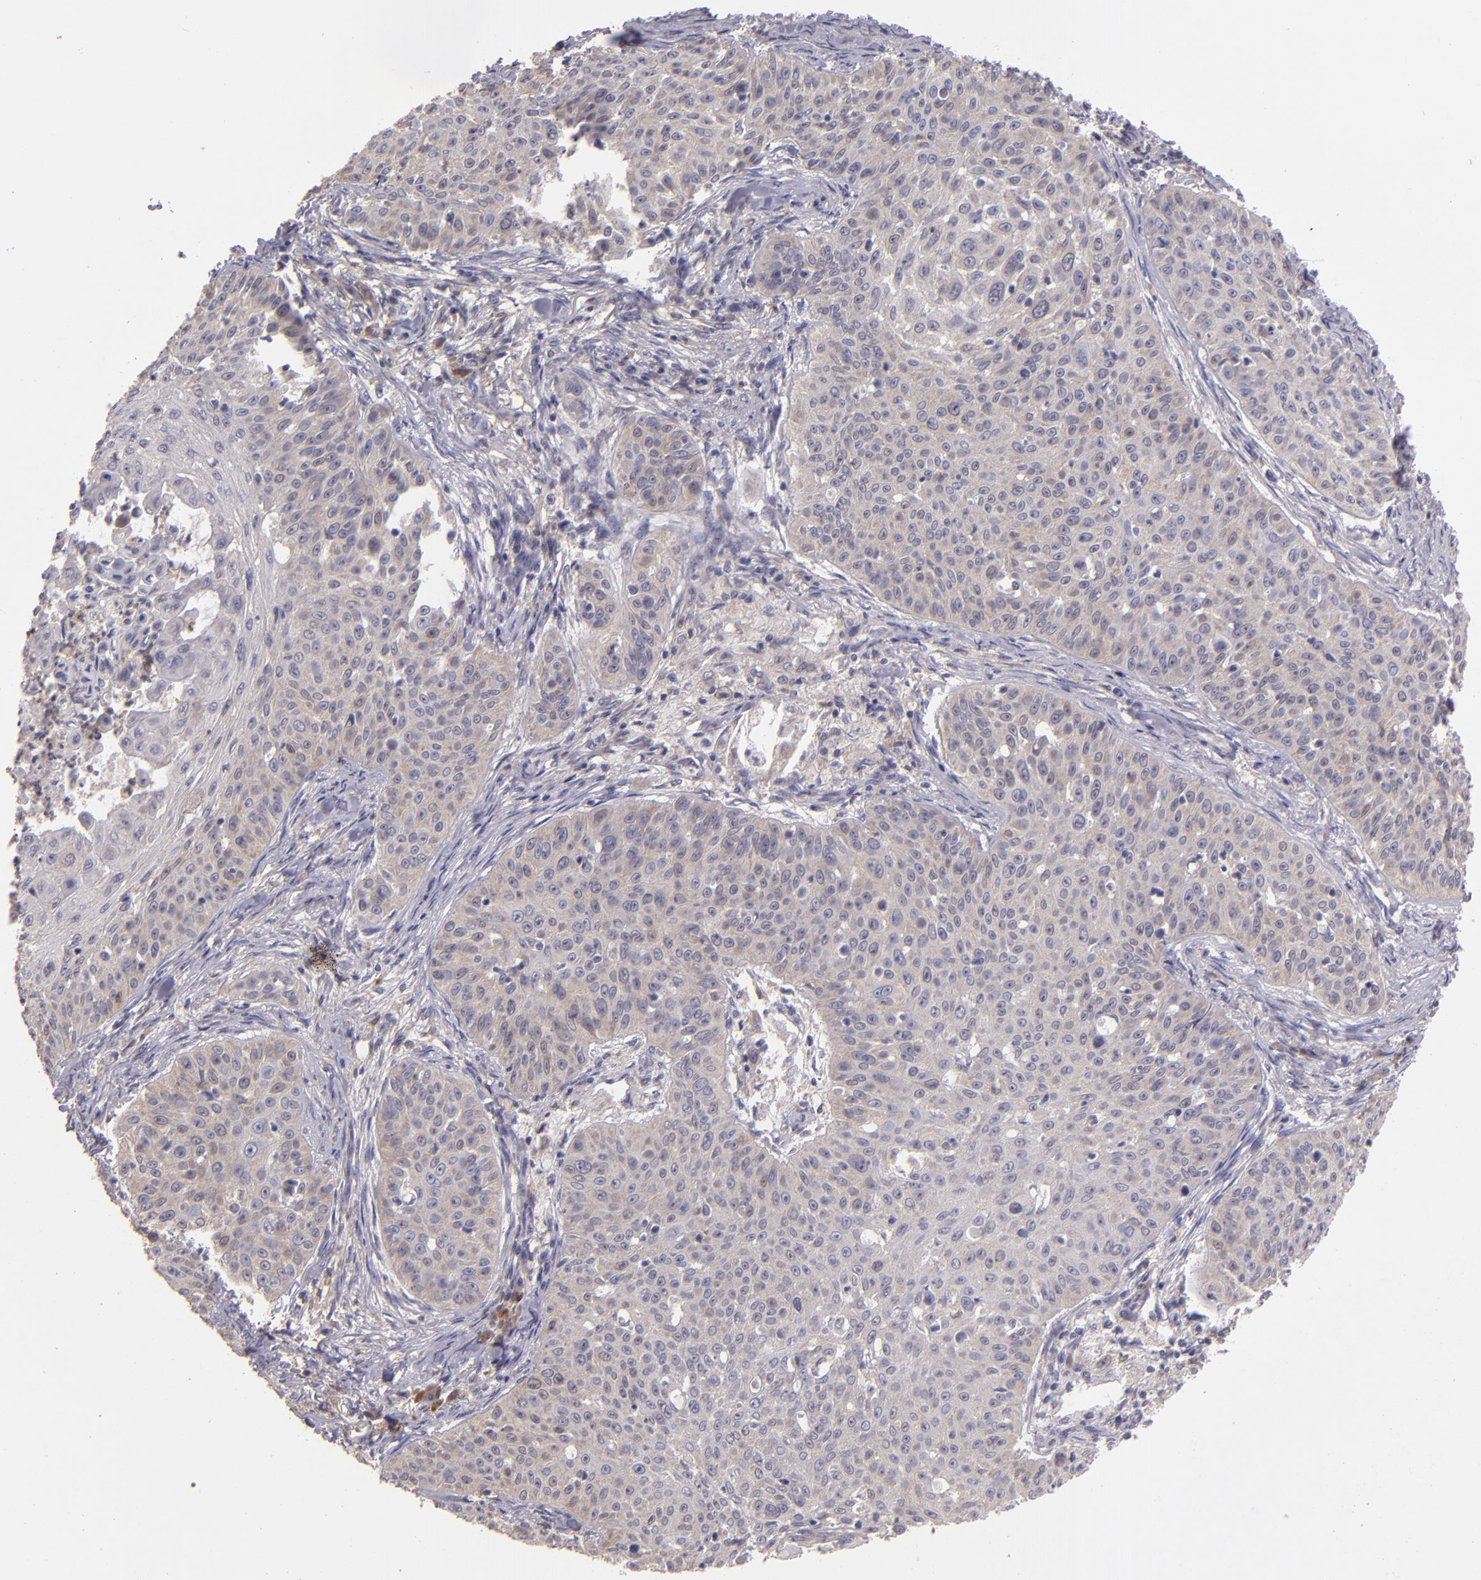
{"staining": {"intensity": "weak", "quantity": ">75%", "location": "cytoplasmic/membranous"}, "tissue": "skin cancer", "cell_type": "Tumor cells", "image_type": "cancer", "snomed": [{"axis": "morphology", "description": "Squamous cell carcinoma, NOS"}, {"axis": "topography", "description": "Skin"}], "caption": "Immunohistochemistry (IHC) (DAB) staining of human squamous cell carcinoma (skin) shows weak cytoplasmic/membranous protein positivity in about >75% of tumor cells.", "gene": "FHIT", "patient": {"sex": "male", "age": 82}}